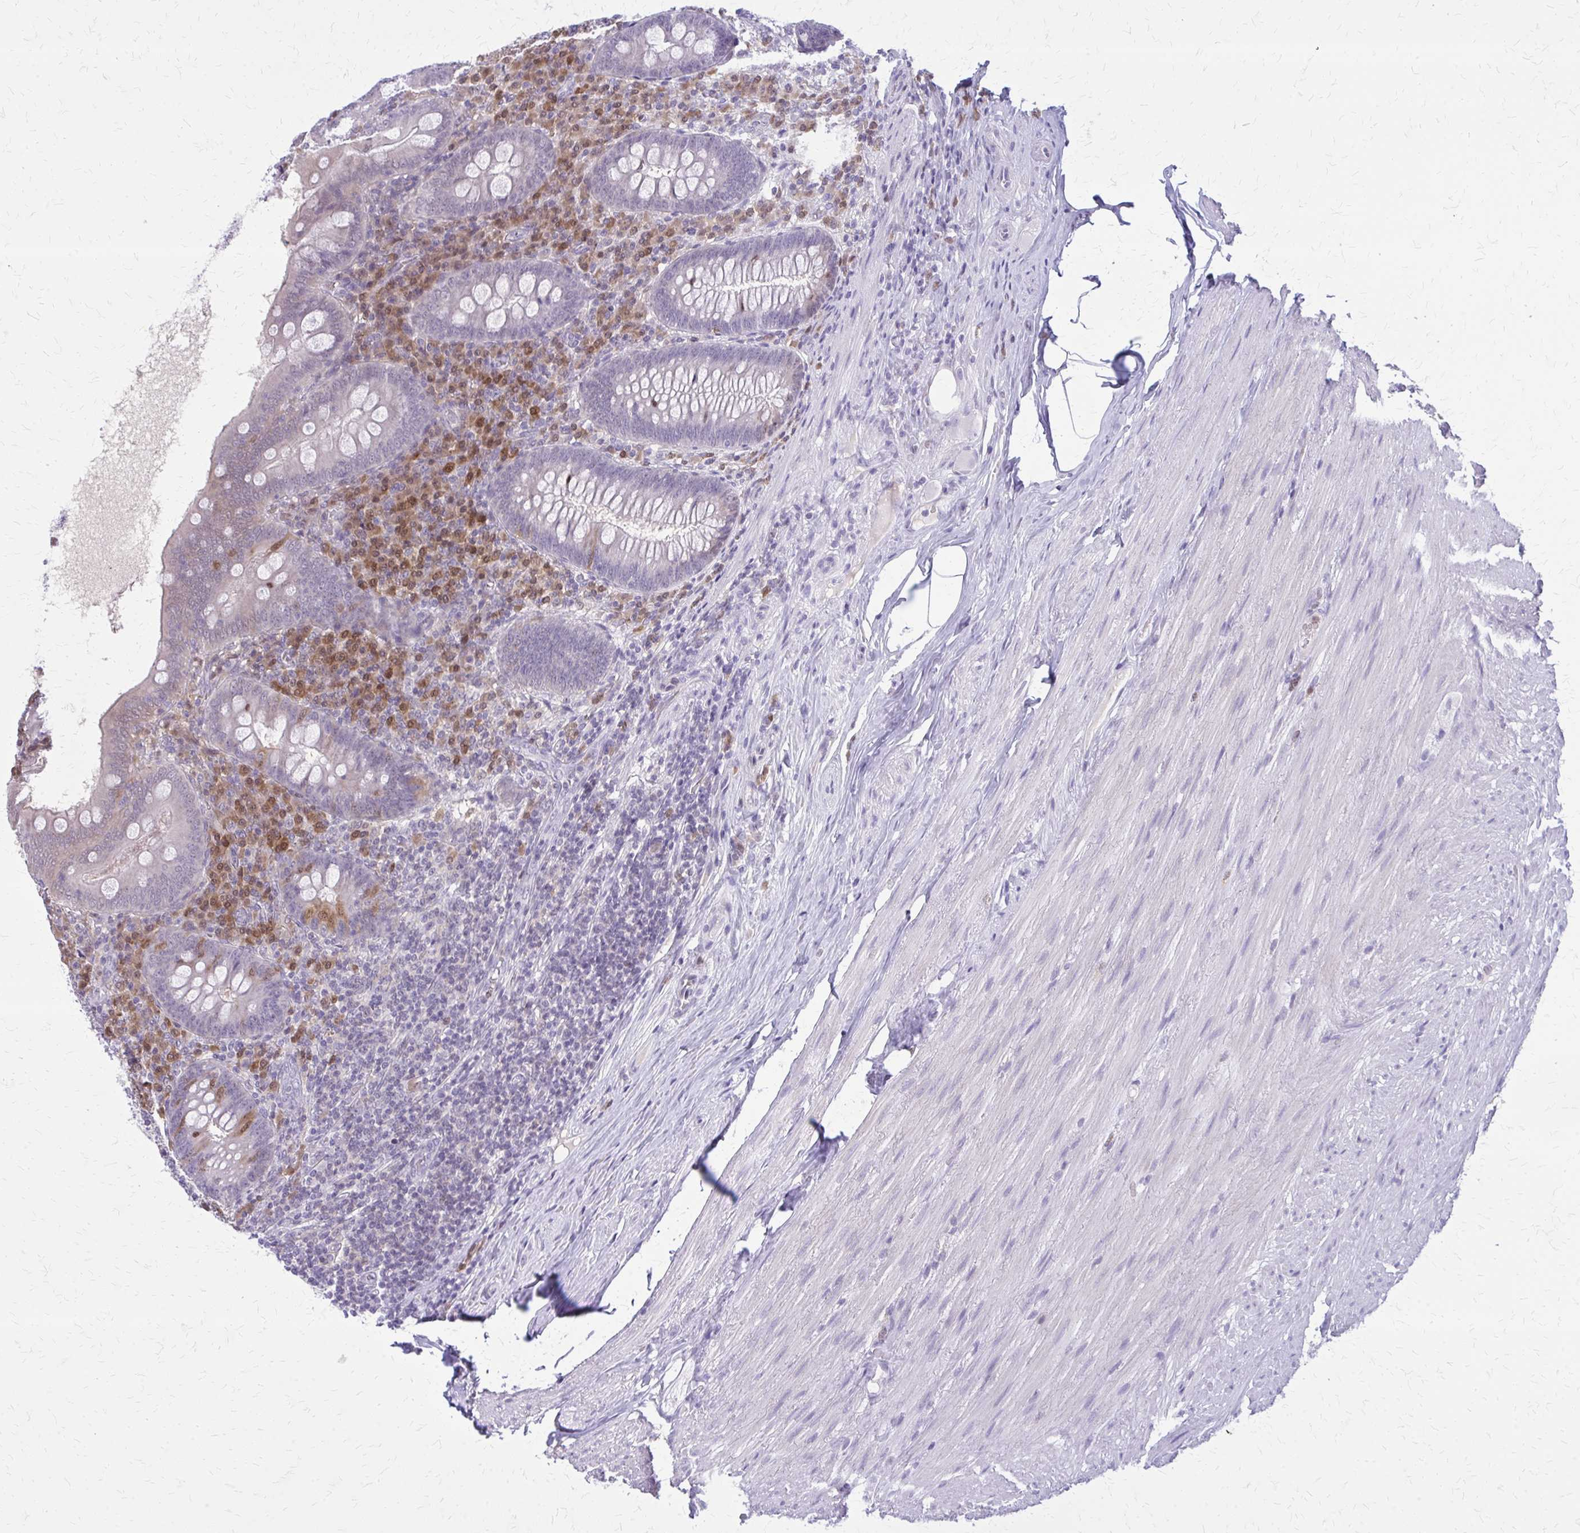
{"staining": {"intensity": "negative", "quantity": "none", "location": "none"}, "tissue": "appendix", "cell_type": "Glandular cells", "image_type": "normal", "snomed": [{"axis": "morphology", "description": "Normal tissue, NOS"}, {"axis": "topography", "description": "Appendix"}], "caption": "DAB immunohistochemical staining of unremarkable appendix reveals no significant staining in glandular cells.", "gene": "GLRX", "patient": {"sex": "male", "age": 71}}